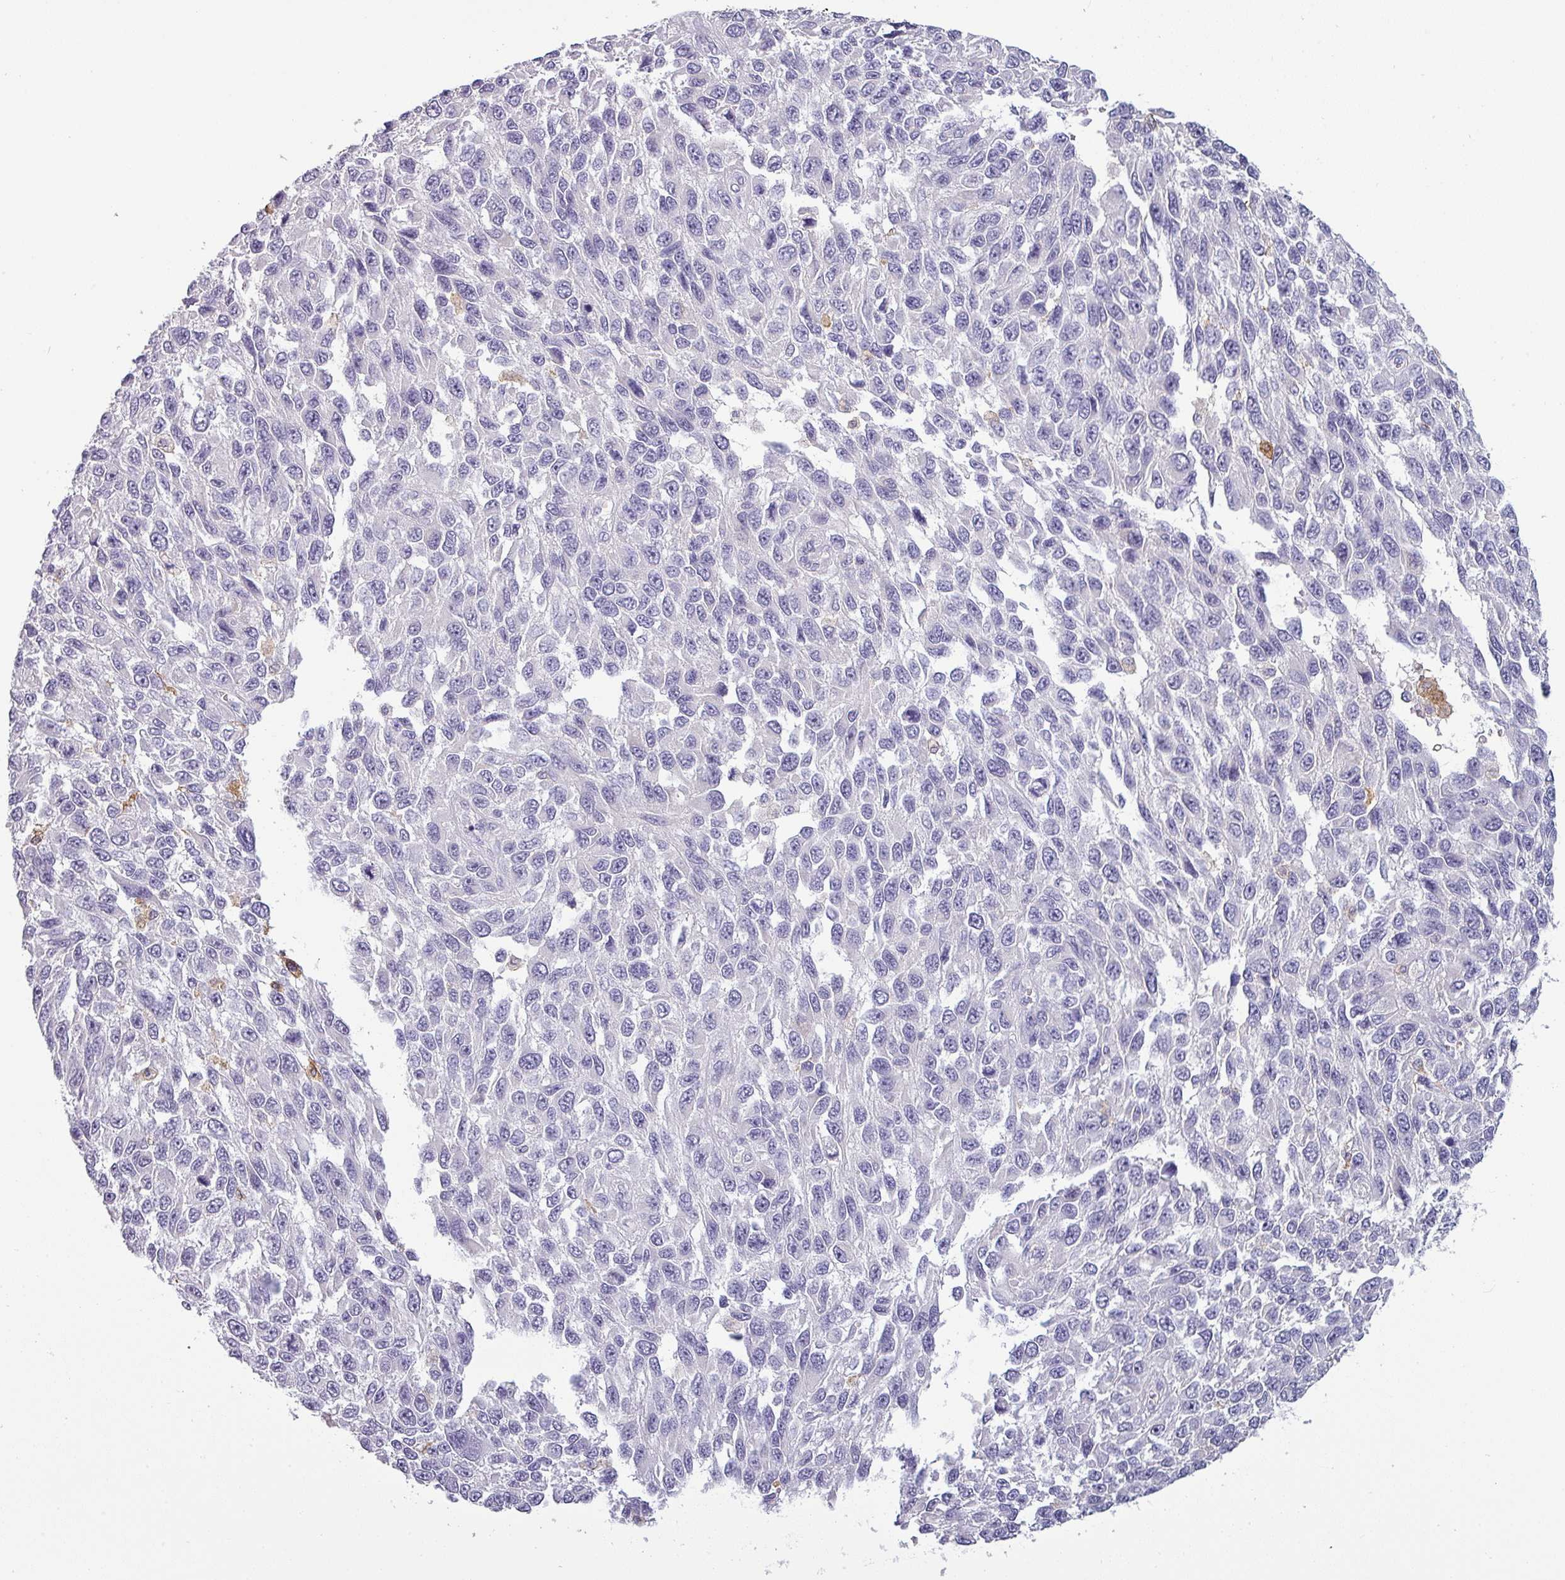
{"staining": {"intensity": "negative", "quantity": "none", "location": "none"}, "tissue": "melanoma", "cell_type": "Tumor cells", "image_type": "cancer", "snomed": [{"axis": "morphology", "description": "Malignant melanoma, NOS"}, {"axis": "topography", "description": "Skin"}], "caption": "The image demonstrates no significant positivity in tumor cells of malignant melanoma.", "gene": "SLC26A9", "patient": {"sex": "female", "age": 96}}